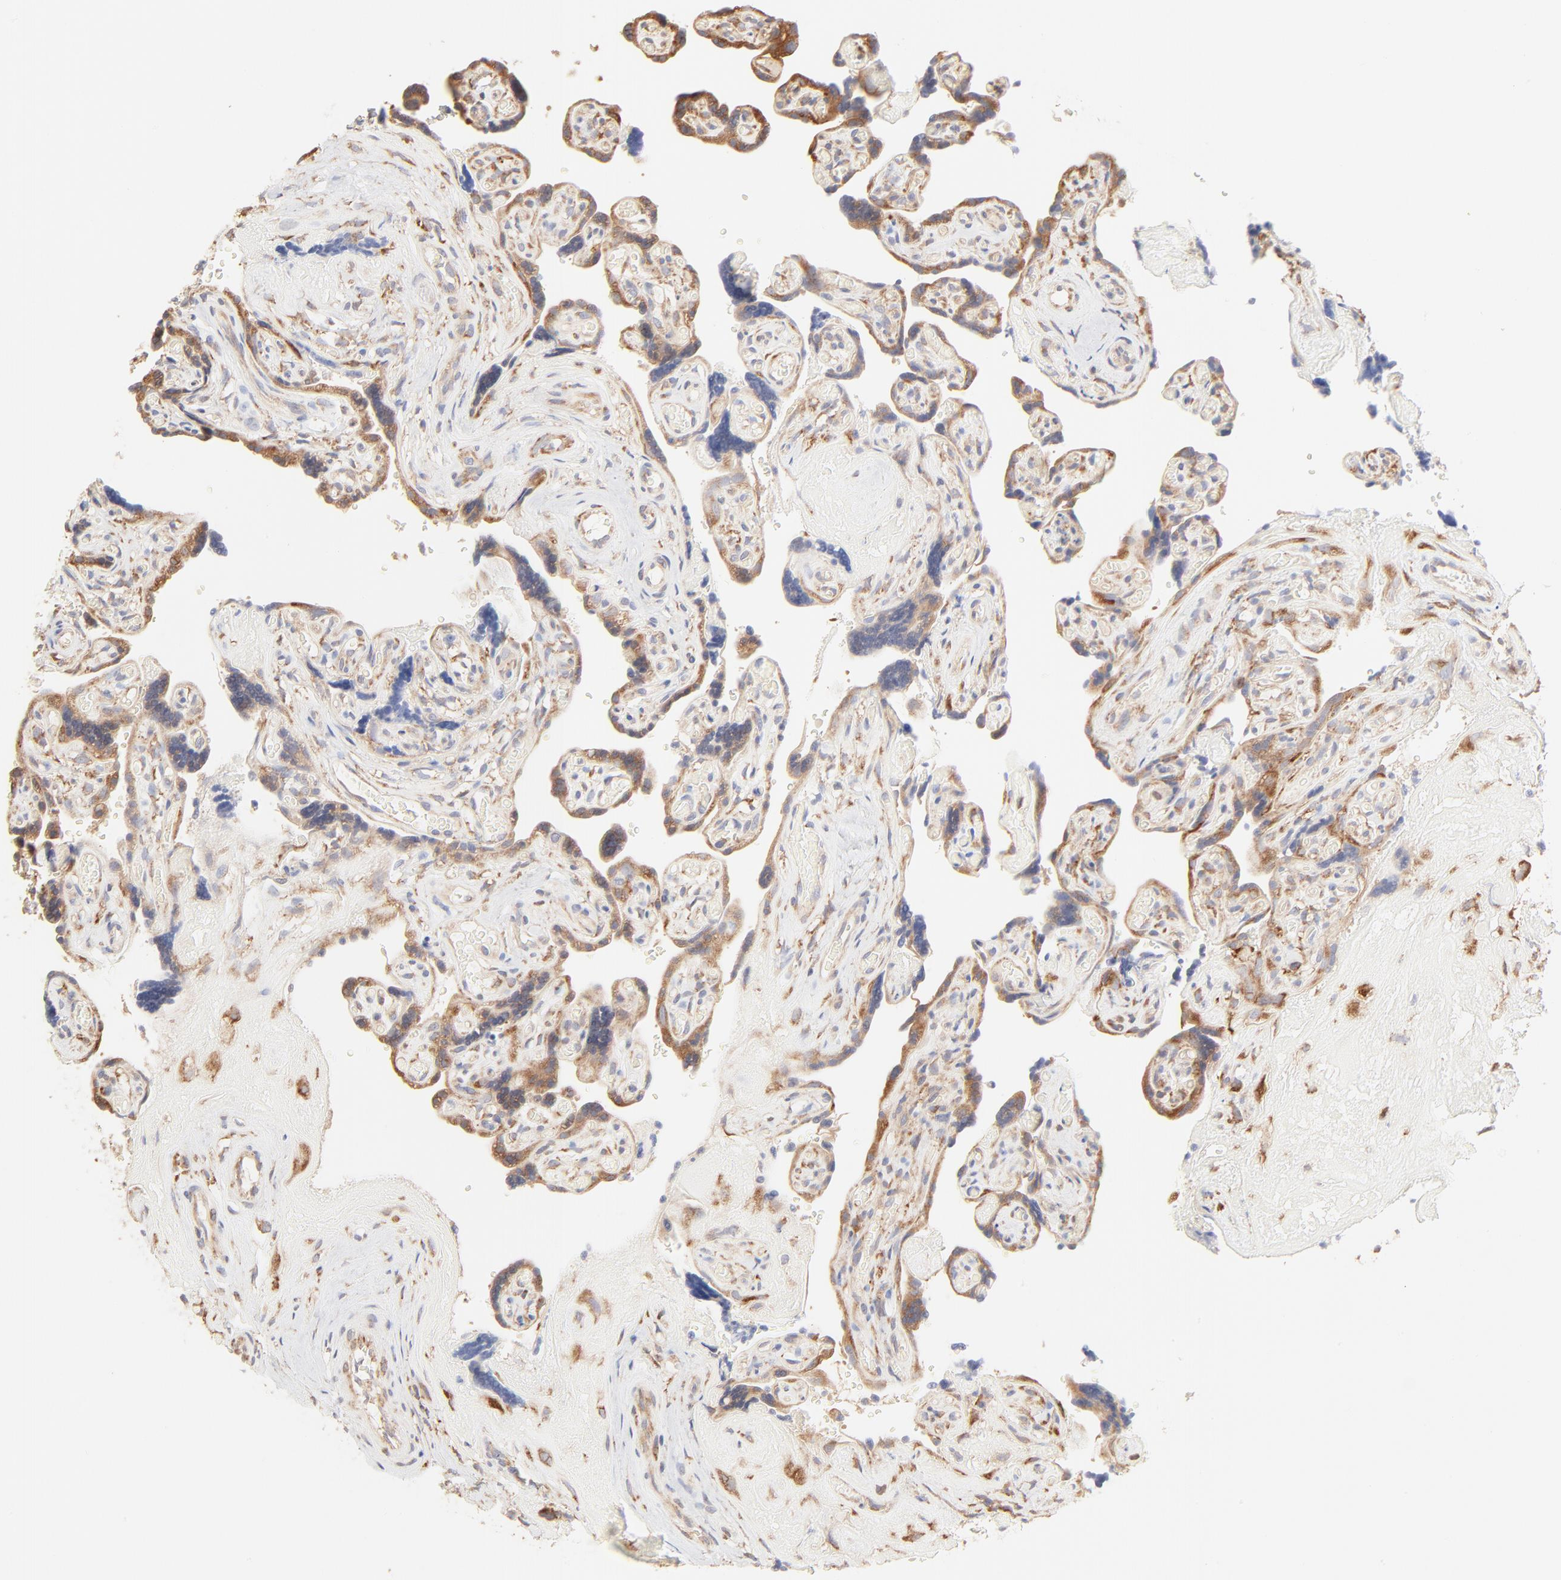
{"staining": {"intensity": "moderate", "quantity": ">75%", "location": "cytoplasmic/membranous"}, "tissue": "placenta", "cell_type": "Decidual cells", "image_type": "normal", "snomed": [{"axis": "morphology", "description": "Normal tissue, NOS"}, {"axis": "topography", "description": "Placenta"}], "caption": "An image showing moderate cytoplasmic/membranous staining in approximately >75% of decidual cells in unremarkable placenta, as visualized by brown immunohistochemical staining.", "gene": "RPS20", "patient": {"sex": "female", "age": 30}}